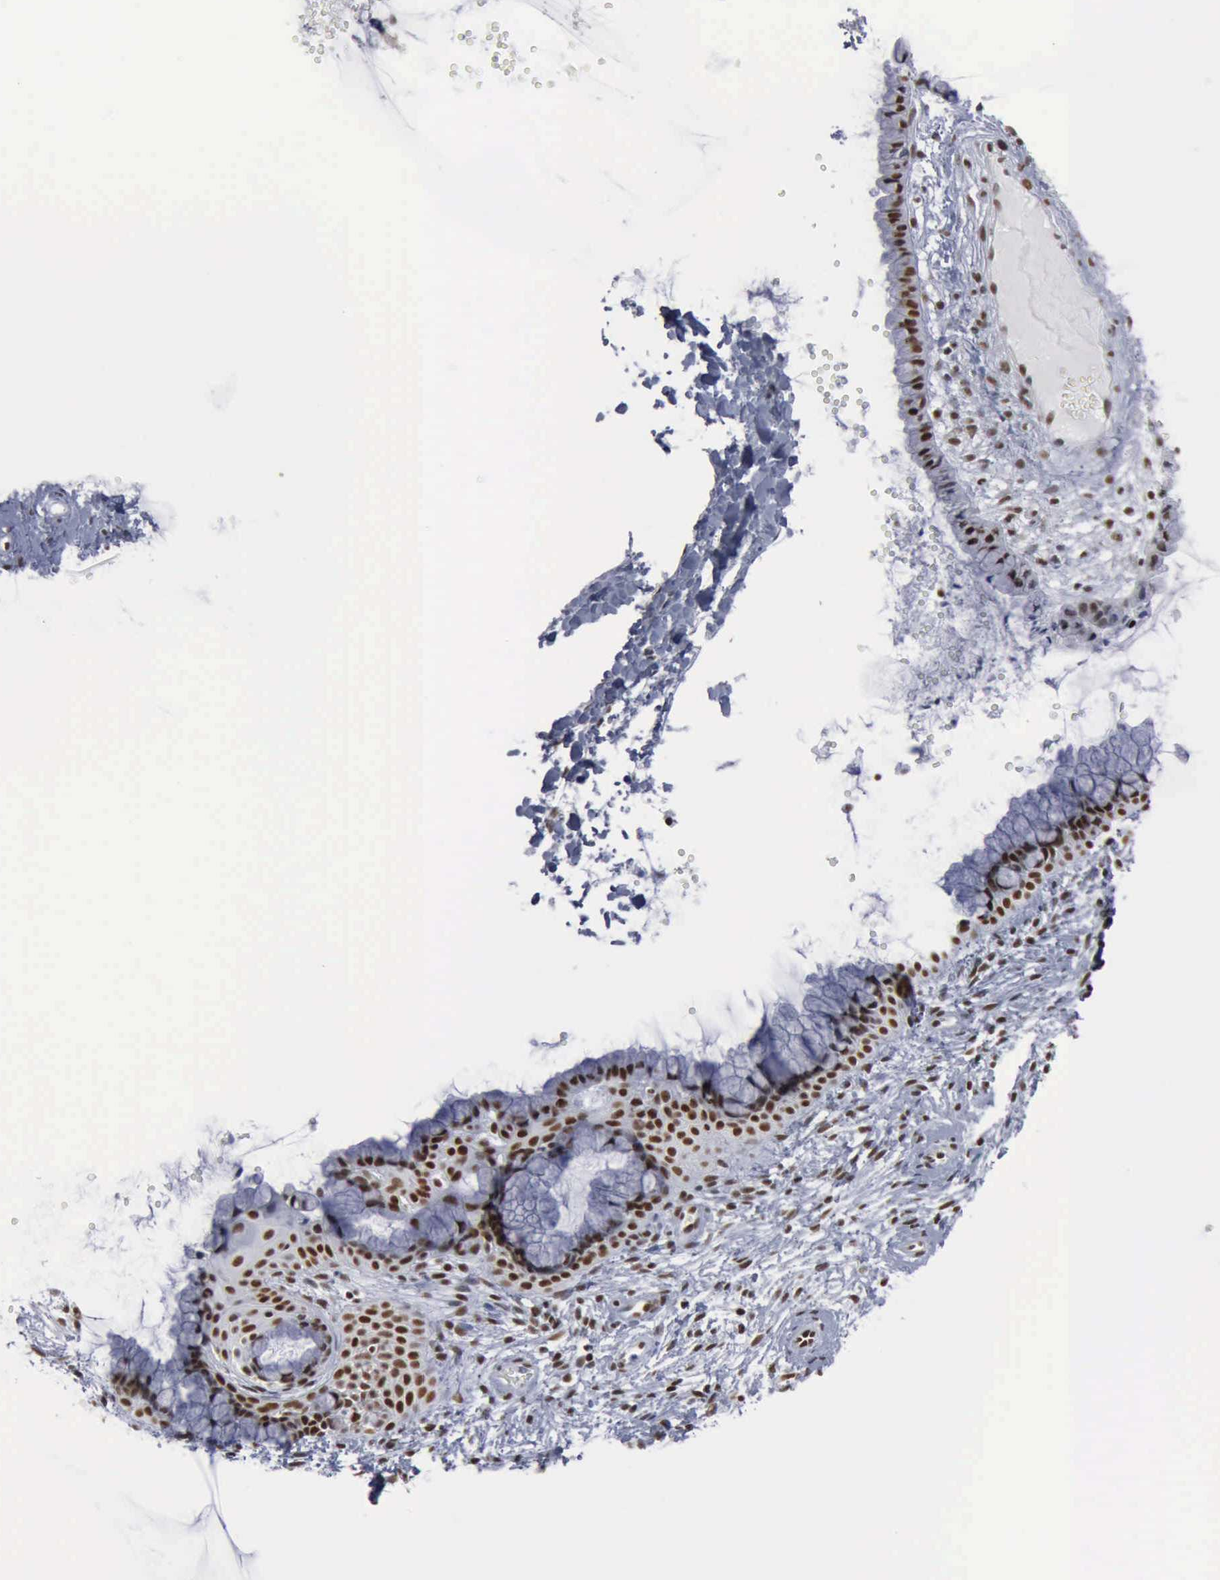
{"staining": {"intensity": "strong", "quantity": ">75%", "location": "nuclear"}, "tissue": "cervix", "cell_type": "Glandular cells", "image_type": "normal", "snomed": [{"axis": "morphology", "description": "Normal tissue, NOS"}, {"axis": "topography", "description": "Cervix"}], "caption": "This photomicrograph reveals immunohistochemistry staining of unremarkable cervix, with high strong nuclear expression in about >75% of glandular cells.", "gene": "XPA", "patient": {"sex": "female", "age": 39}}